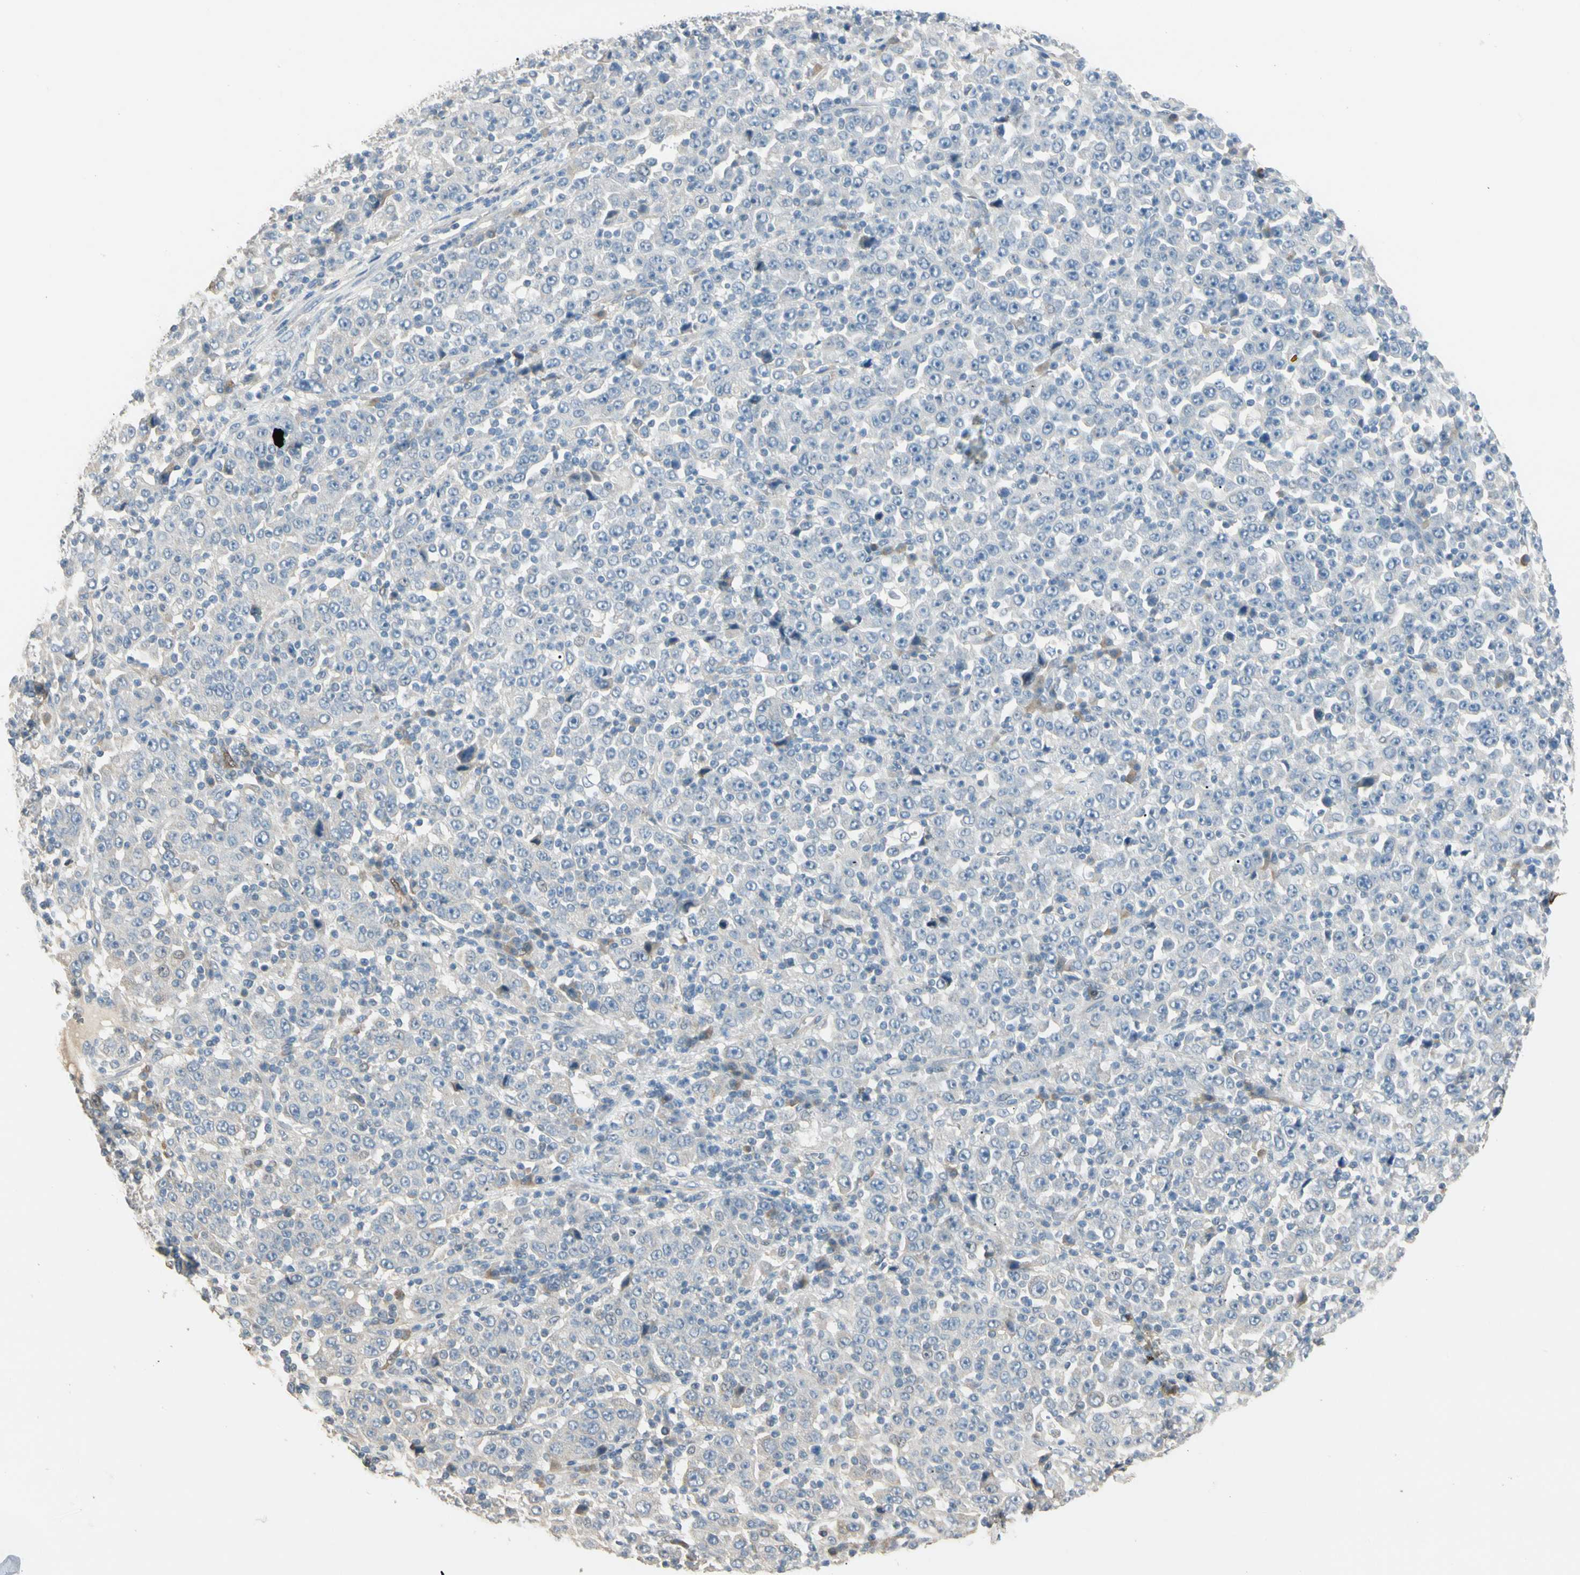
{"staining": {"intensity": "negative", "quantity": "none", "location": "none"}, "tissue": "stomach cancer", "cell_type": "Tumor cells", "image_type": "cancer", "snomed": [{"axis": "morphology", "description": "Normal tissue, NOS"}, {"axis": "morphology", "description": "Adenocarcinoma, NOS"}, {"axis": "topography", "description": "Stomach, upper"}, {"axis": "topography", "description": "Stomach"}], "caption": "Human adenocarcinoma (stomach) stained for a protein using IHC reveals no expression in tumor cells.", "gene": "GNE", "patient": {"sex": "male", "age": 59}}